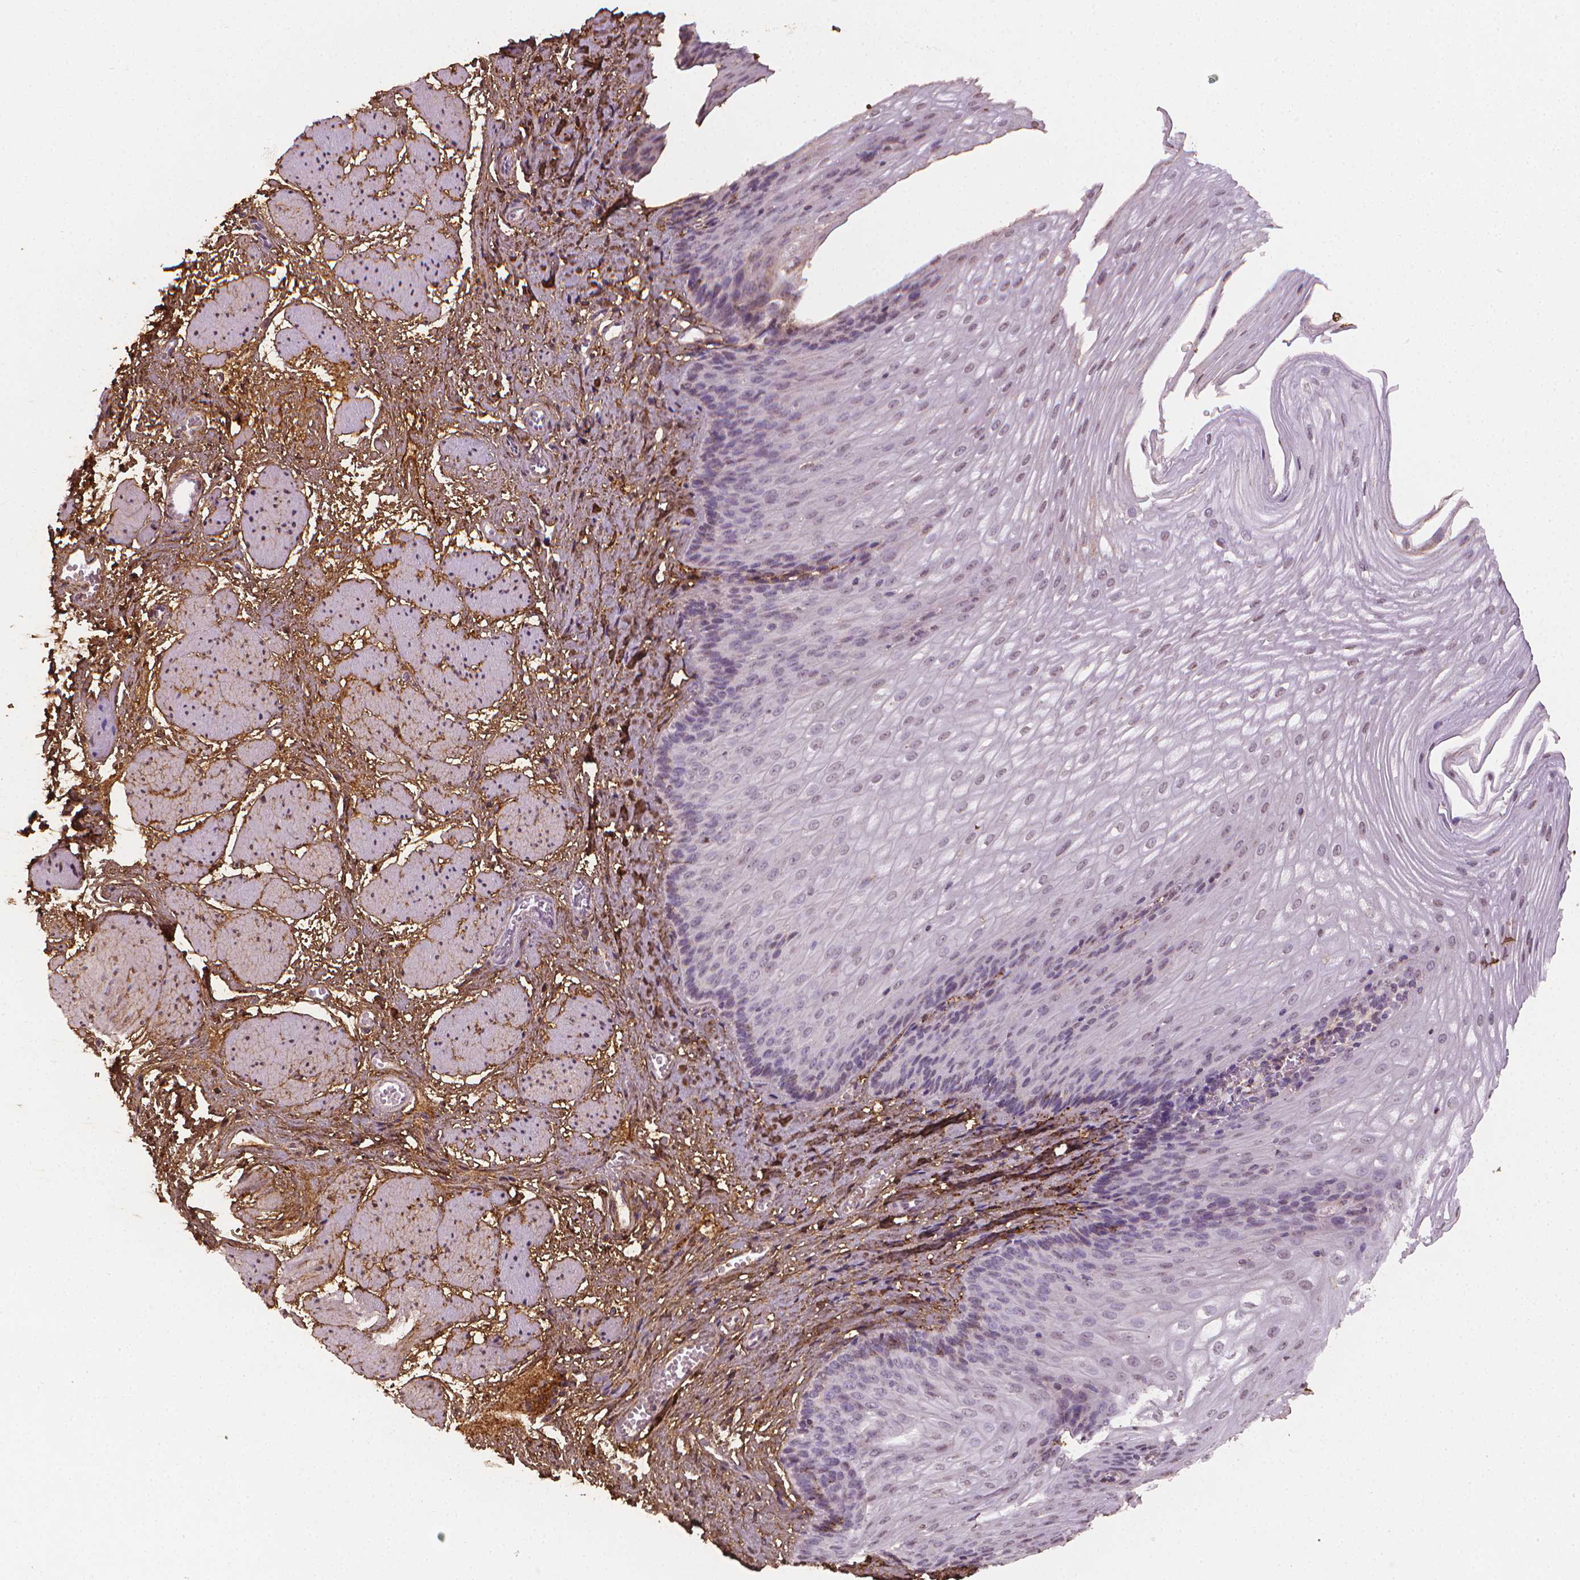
{"staining": {"intensity": "negative", "quantity": "none", "location": "none"}, "tissue": "esophagus", "cell_type": "Squamous epithelial cells", "image_type": "normal", "snomed": [{"axis": "morphology", "description": "Normal tissue, NOS"}, {"axis": "topography", "description": "Esophagus"}], "caption": "The micrograph exhibits no significant expression in squamous epithelial cells of esophagus.", "gene": "DCN", "patient": {"sex": "male", "age": 62}}